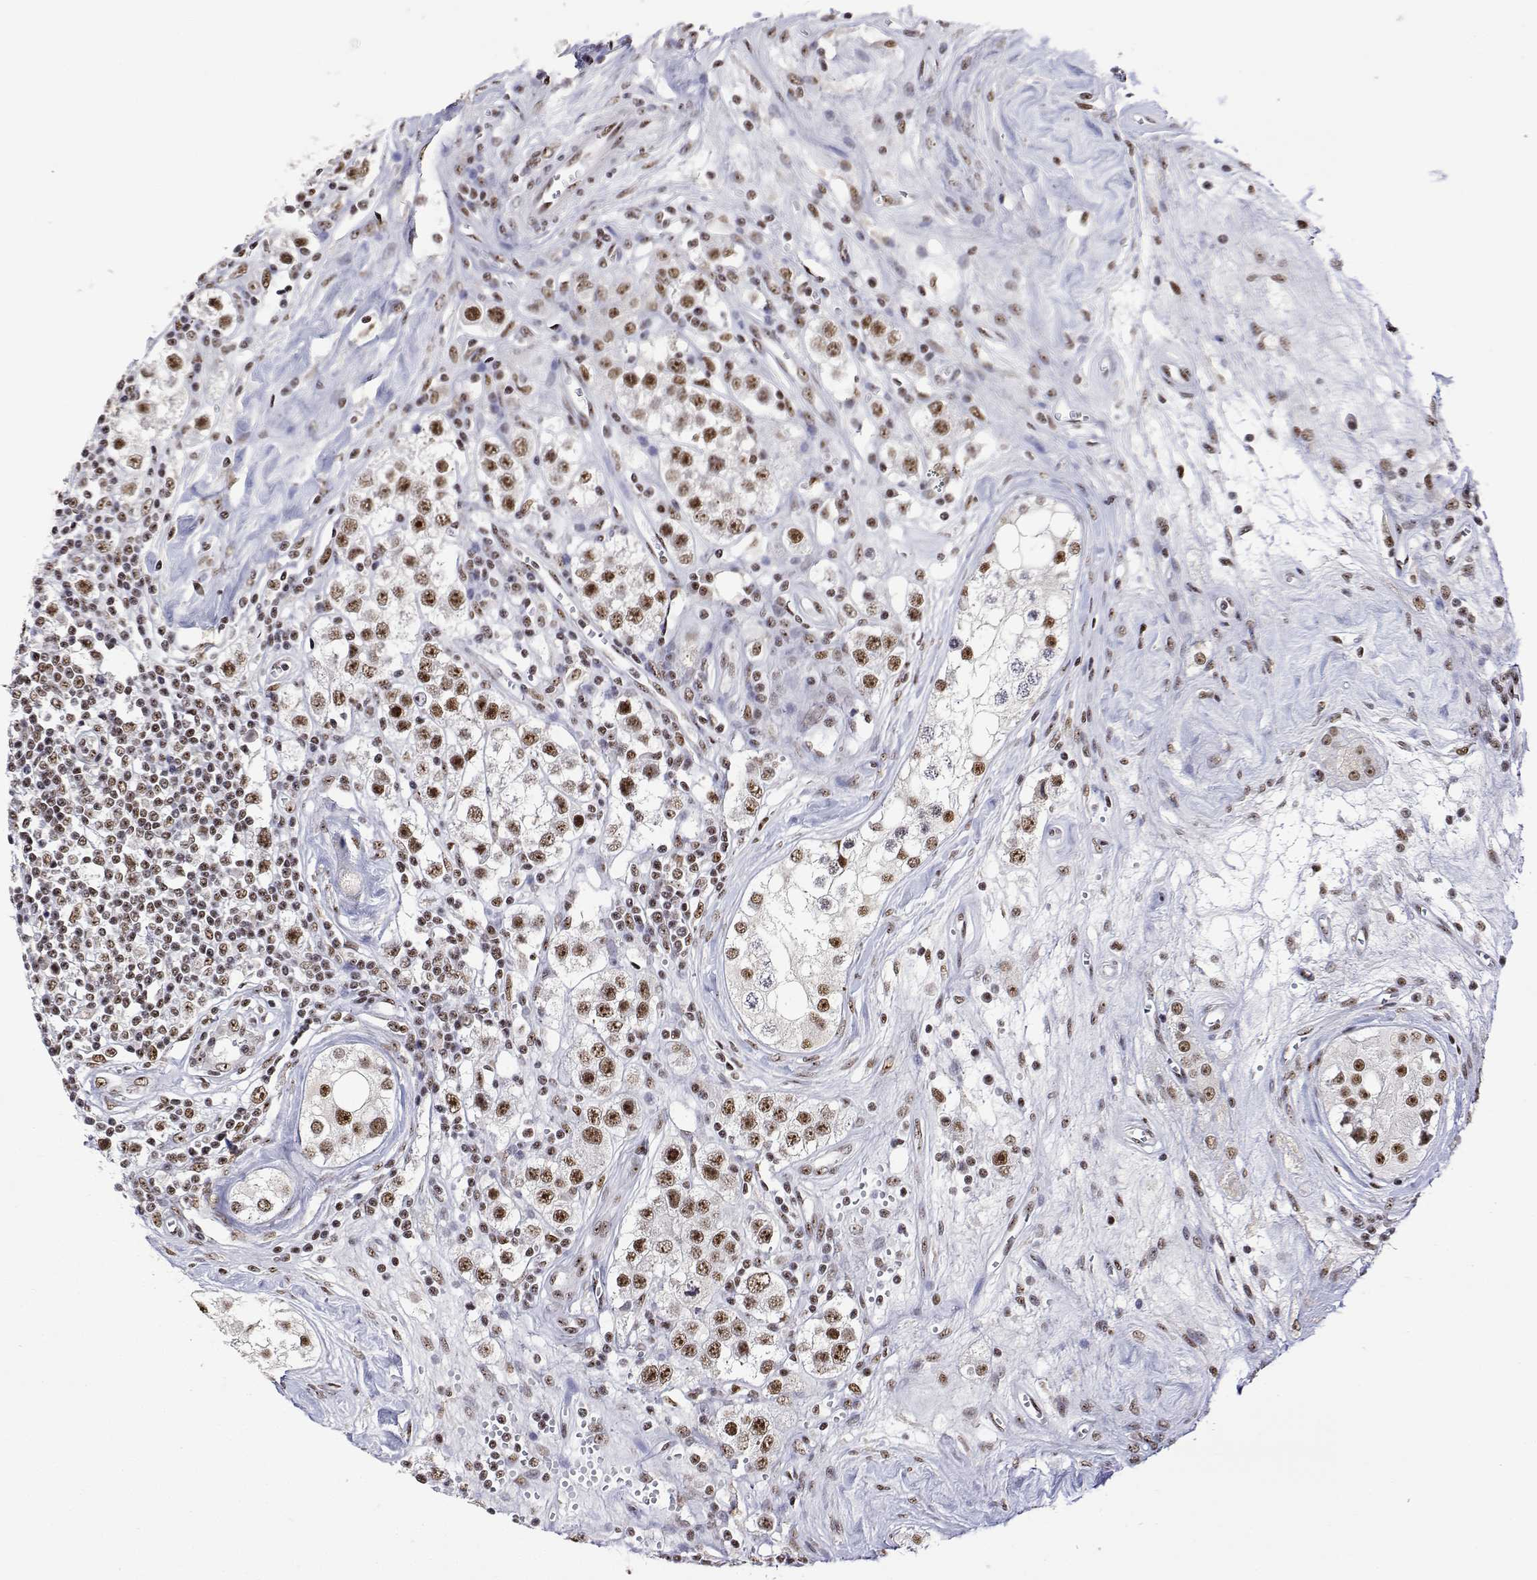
{"staining": {"intensity": "strong", "quantity": ">75%", "location": "nuclear"}, "tissue": "testis cancer", "cell_type": "Tumor cells", "image_type": "cancer", "snomed": [{"axis": "morphology", "description": "Seminoma, NOS"}, {"axis": "topography", "description": "Testis"}], "caption": "Strong nuclear expression for a protein is seen in about >75% of tumor cells of testis cancer (seminoma) using immunohistochemistry (IHC).", "gene": "ADAR", "patient": {"sex": "male", "age": 34}}